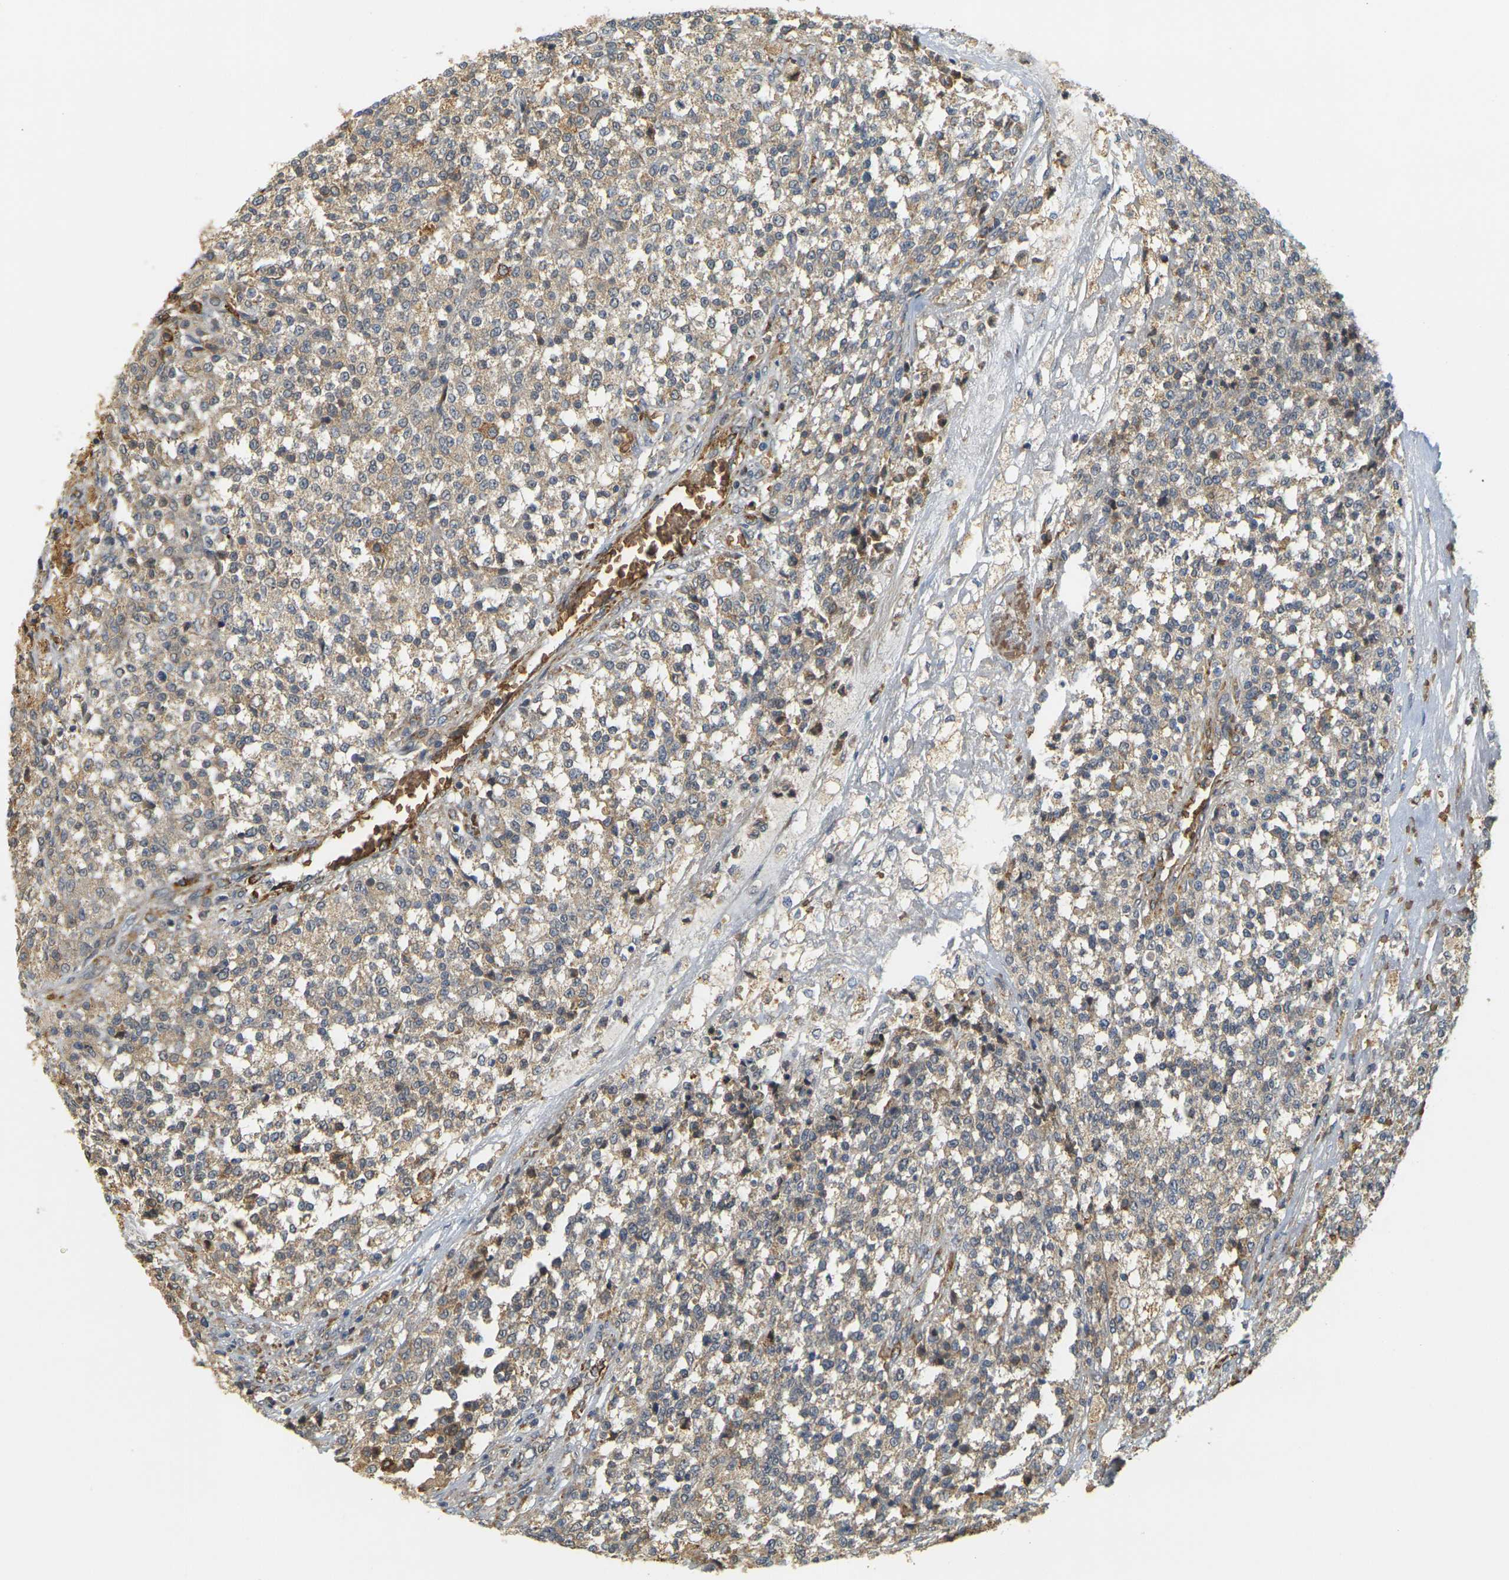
{"staining": {"intensity": "weak", "quantity": ">75%", "location": "cytoplasmic/membranous"}, "tissue": "testis cancer", "cell_type": "Tumor cells", "image_type": "cancer", "snomed": [{"axis": "morphology", "description": "Seminoma, NOS"}, {"axis": "topography", "description": "Testis"}], "caption": "This image reveals immunohistochemistry staining of testis cancer (seminoma), with low weak cytoplasmic/membranous staining in approximately >75% of tumor cells.", "gene": "MEGF9", "patient": {"sex": "male", "age": 59}}